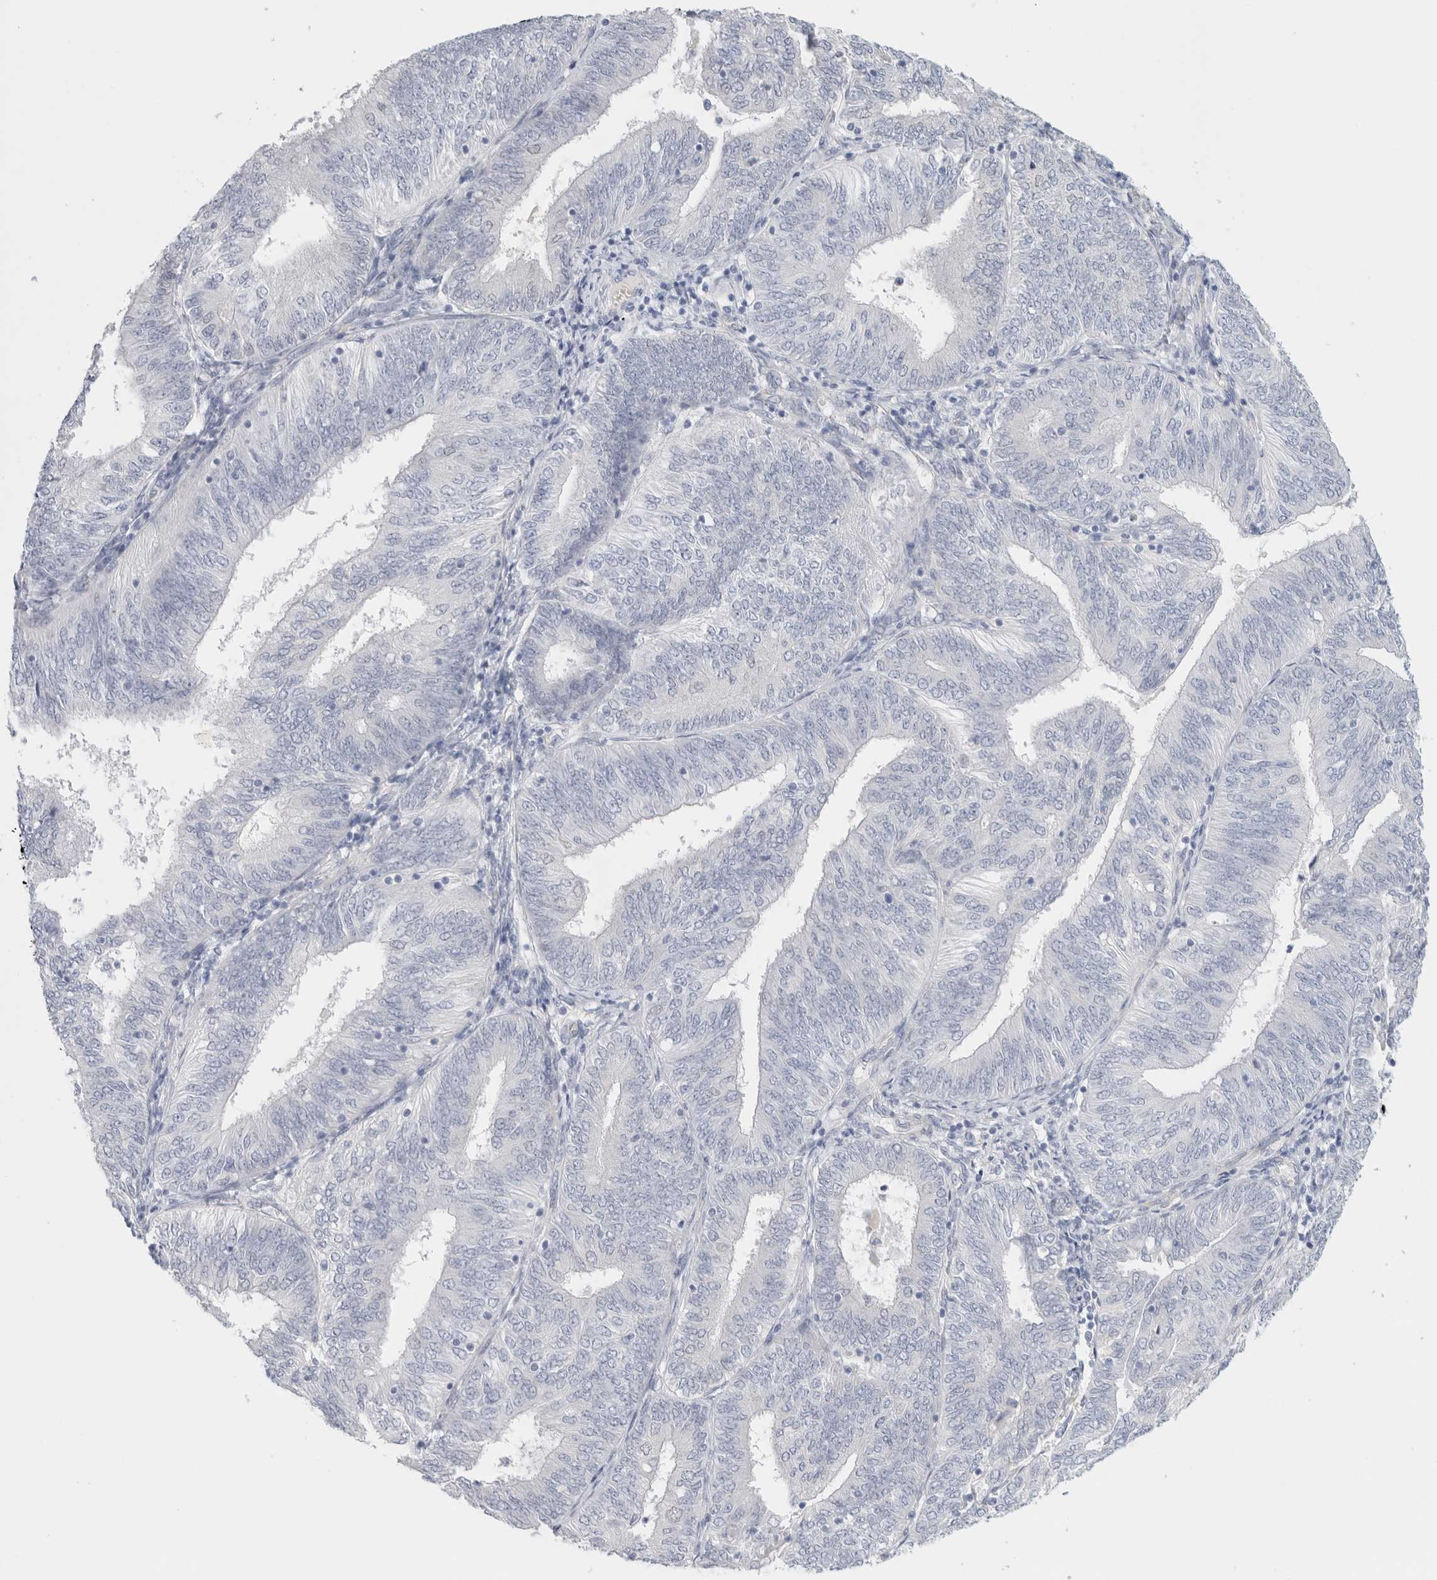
{"staining": {"intensity": "negative", "quantity": "none", "location": "none"}, "tissue": "endometrial cancer", "cell_type": "Tumor cells", "image_type": "cancer", "snomed": [{"axis": "morphology", "description": "Adenocarcinoma, NOS"}, {"axis": "topography", "description": "Endometrium"}], "caption": "An immunohistochemistry photomicrograph of adenocarcinoma (endometrial) is shown. There is no staining in tumor cells of adenocarcinoma (endometrial). Nuclei are stained in blue.", "gene": "RTN4", "patient": {"sex": "female", "age": 58}}